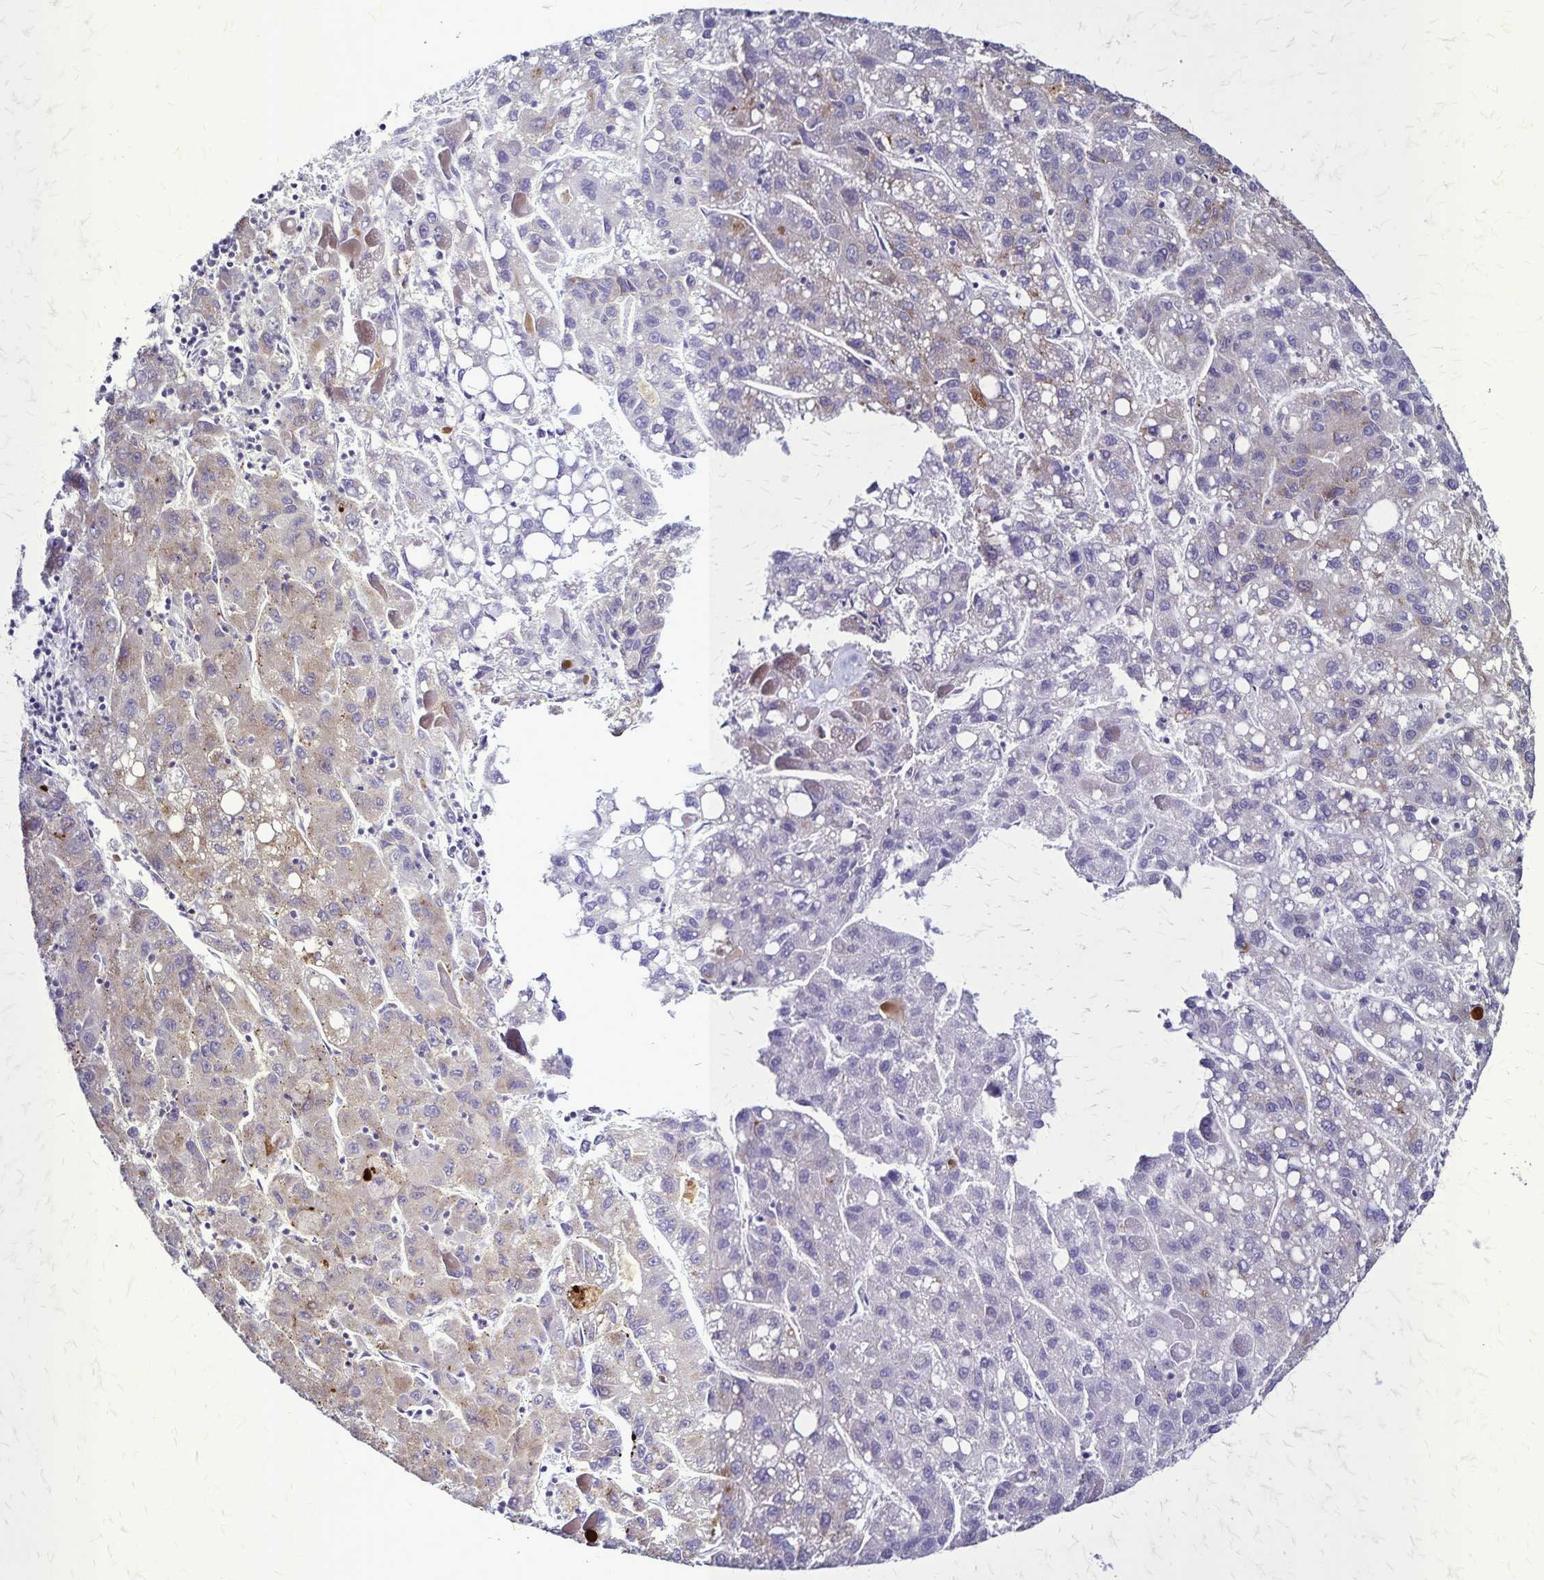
{"staining": {"intensity": "weak", "quantity": "25%-75%", "location": "cytoplasmic/membranous"}, "tissue": "liver cancer", "cell_type": "Tumor cells", "image_type": "cancer", "snomed": [{"axis": "morphology", "description": "Carcinoma, Hepatocellular, NOS"}, {"axis": "topography", "description": "Liver"}], "caption": "A brown stain highlights weak cytoplasmic/membranous staining of a protein in human liver hepatocellular carcinoma tumor cells.", "gene": "PLXNA4", "patient": {"sex": "female", "age": 82}}